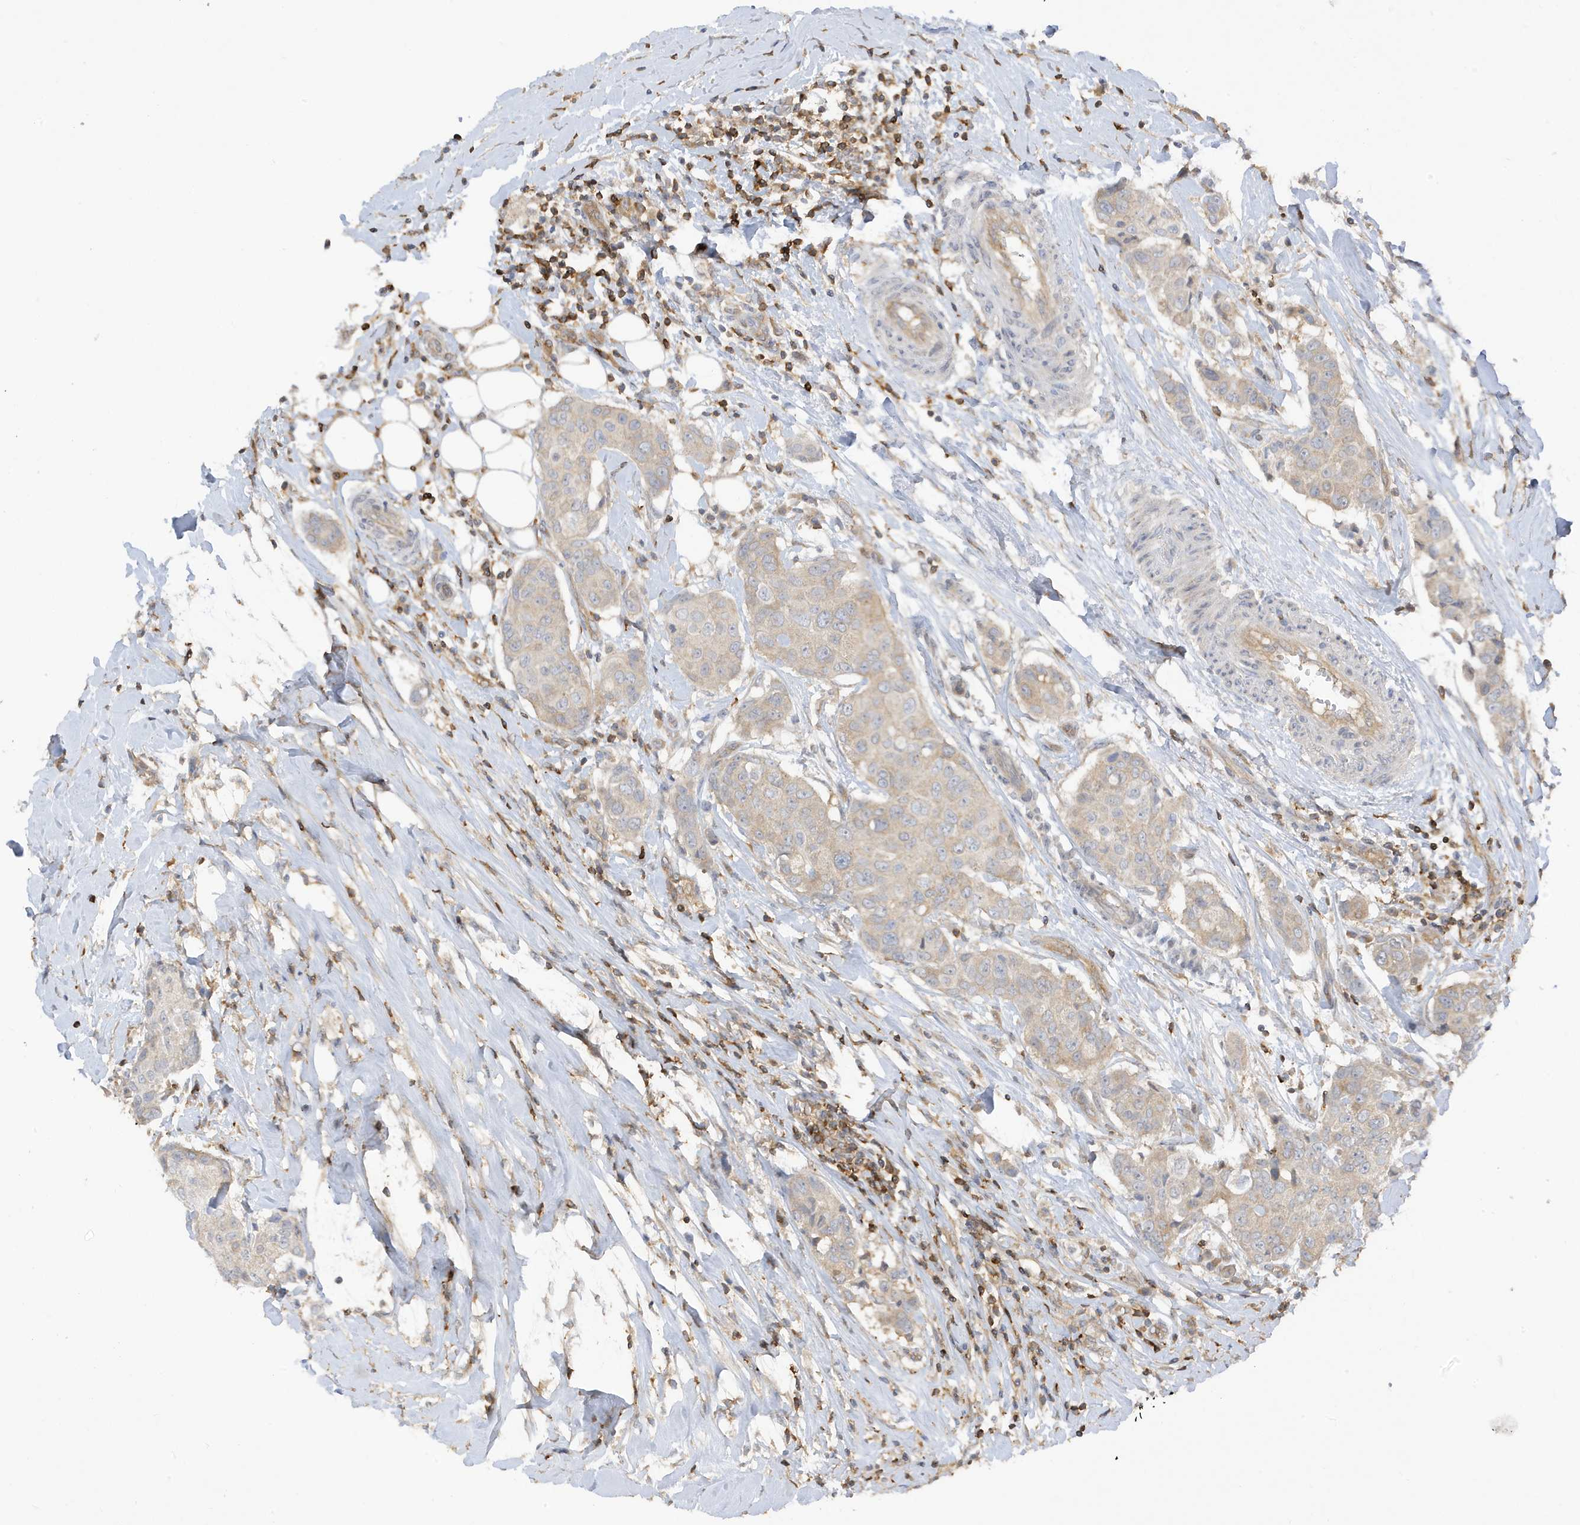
{"staining": {"intensity": "negative", "quantity": "none", "location": "none"}, "tissue": "breast cancer", "cell_type": "Tumor cells", "image_type": "cancer", "snomed": [{"axis": "morphology", "description": "Duct carcinoma"}, {"axis": "topography", "description": "Breast"}], "caption": "A micrograph of invasive ductal carcinoma (breast) stained for a protein reveals no brown staining in tumor cells.", "gene": "PHACTR2", "patient": {"sex": "female", "age": 80}}